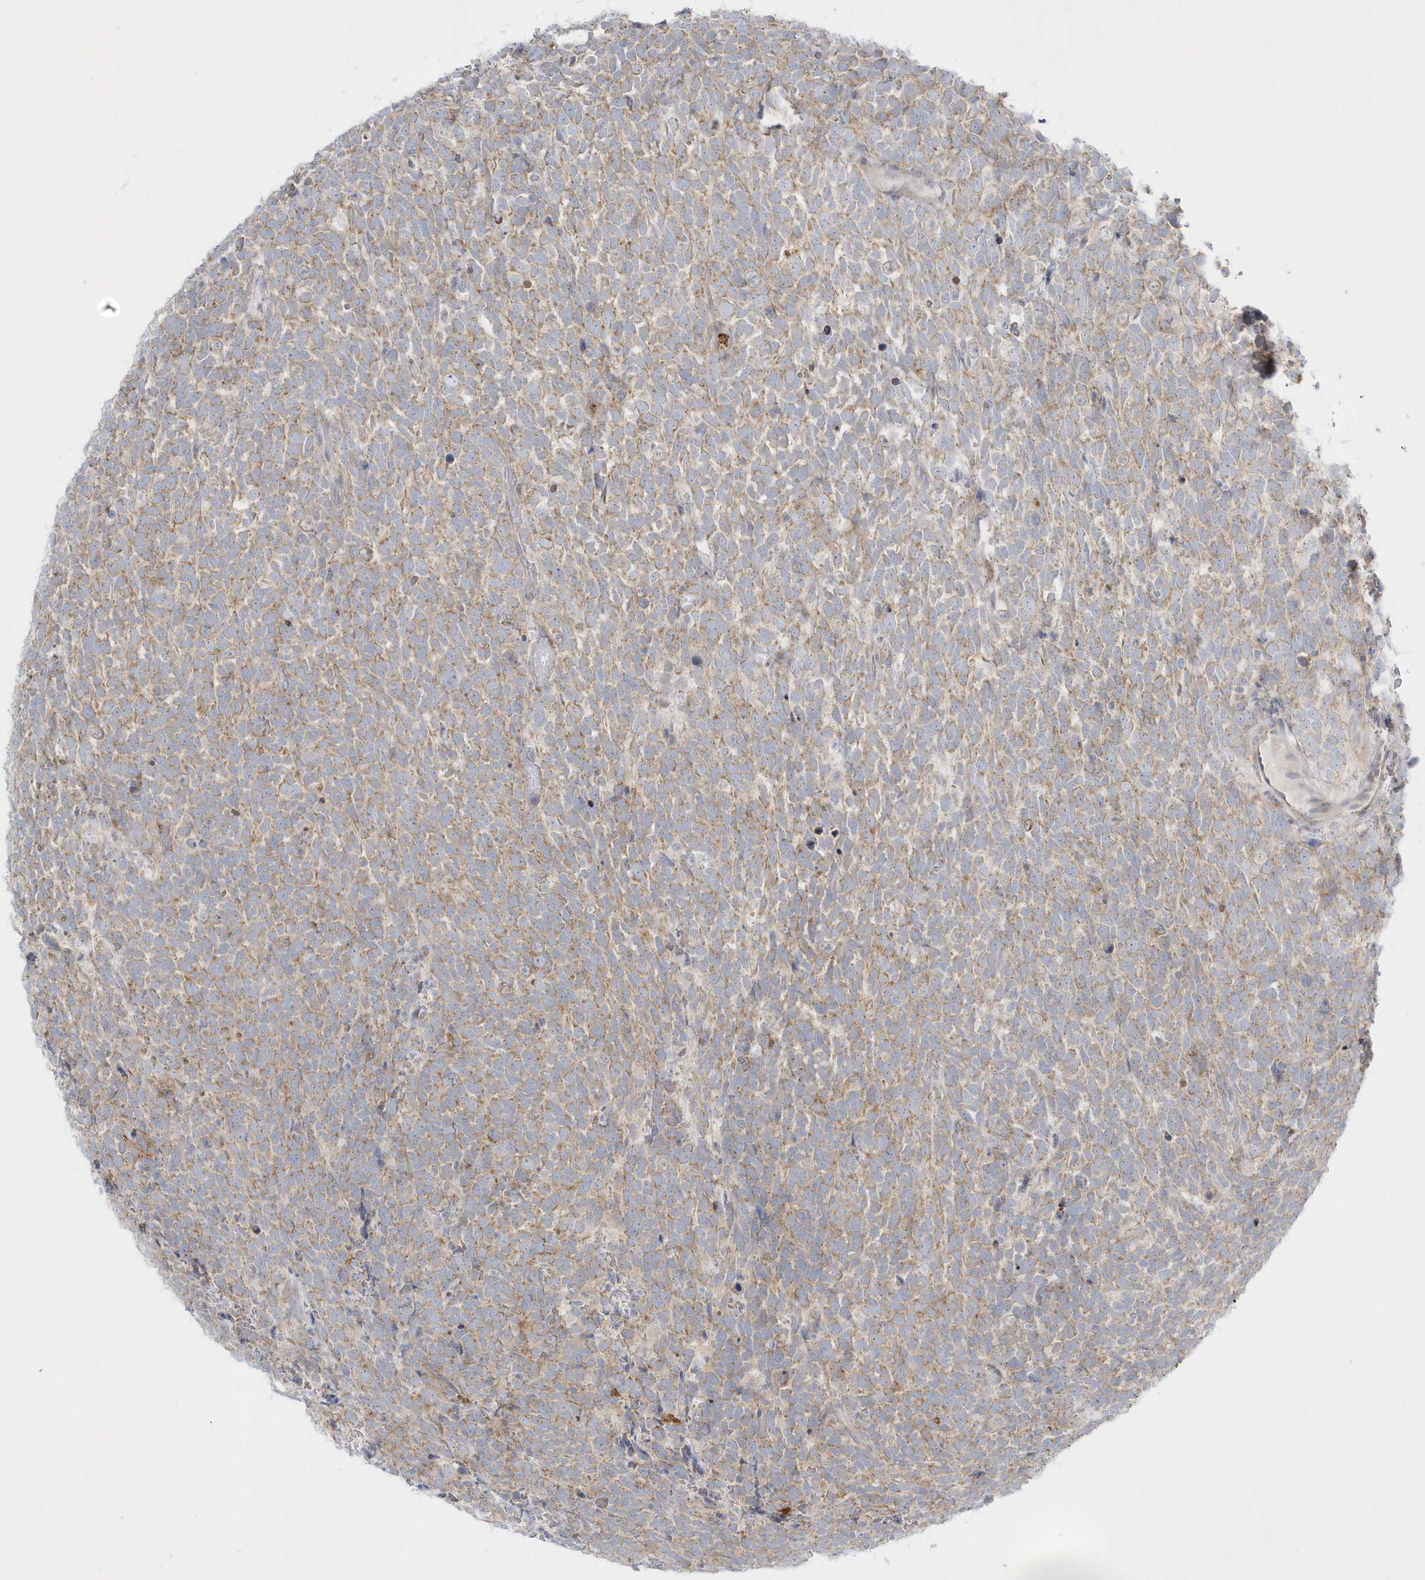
{"staining": {"intensity": "moderate", "quantity": ">75%", "location": "cytoplasmic/membranous"}, "tissue": "urothelial cancer", "cell_type": "Tumor cells", "image_type": "cancer", "snomed": [{"axis": "morphology", "description": "Urothelial carcinoma, High grade"}, {"axis": "topography", "description": "Urinary bladder"}], "caption": "Urothelial cancer tissue shows moderate cytoplasmic/membranous expression in approximately >75% of tumor cells", "gene": "DNAJC18", "patient": {"sex": "female", "age": 82}}